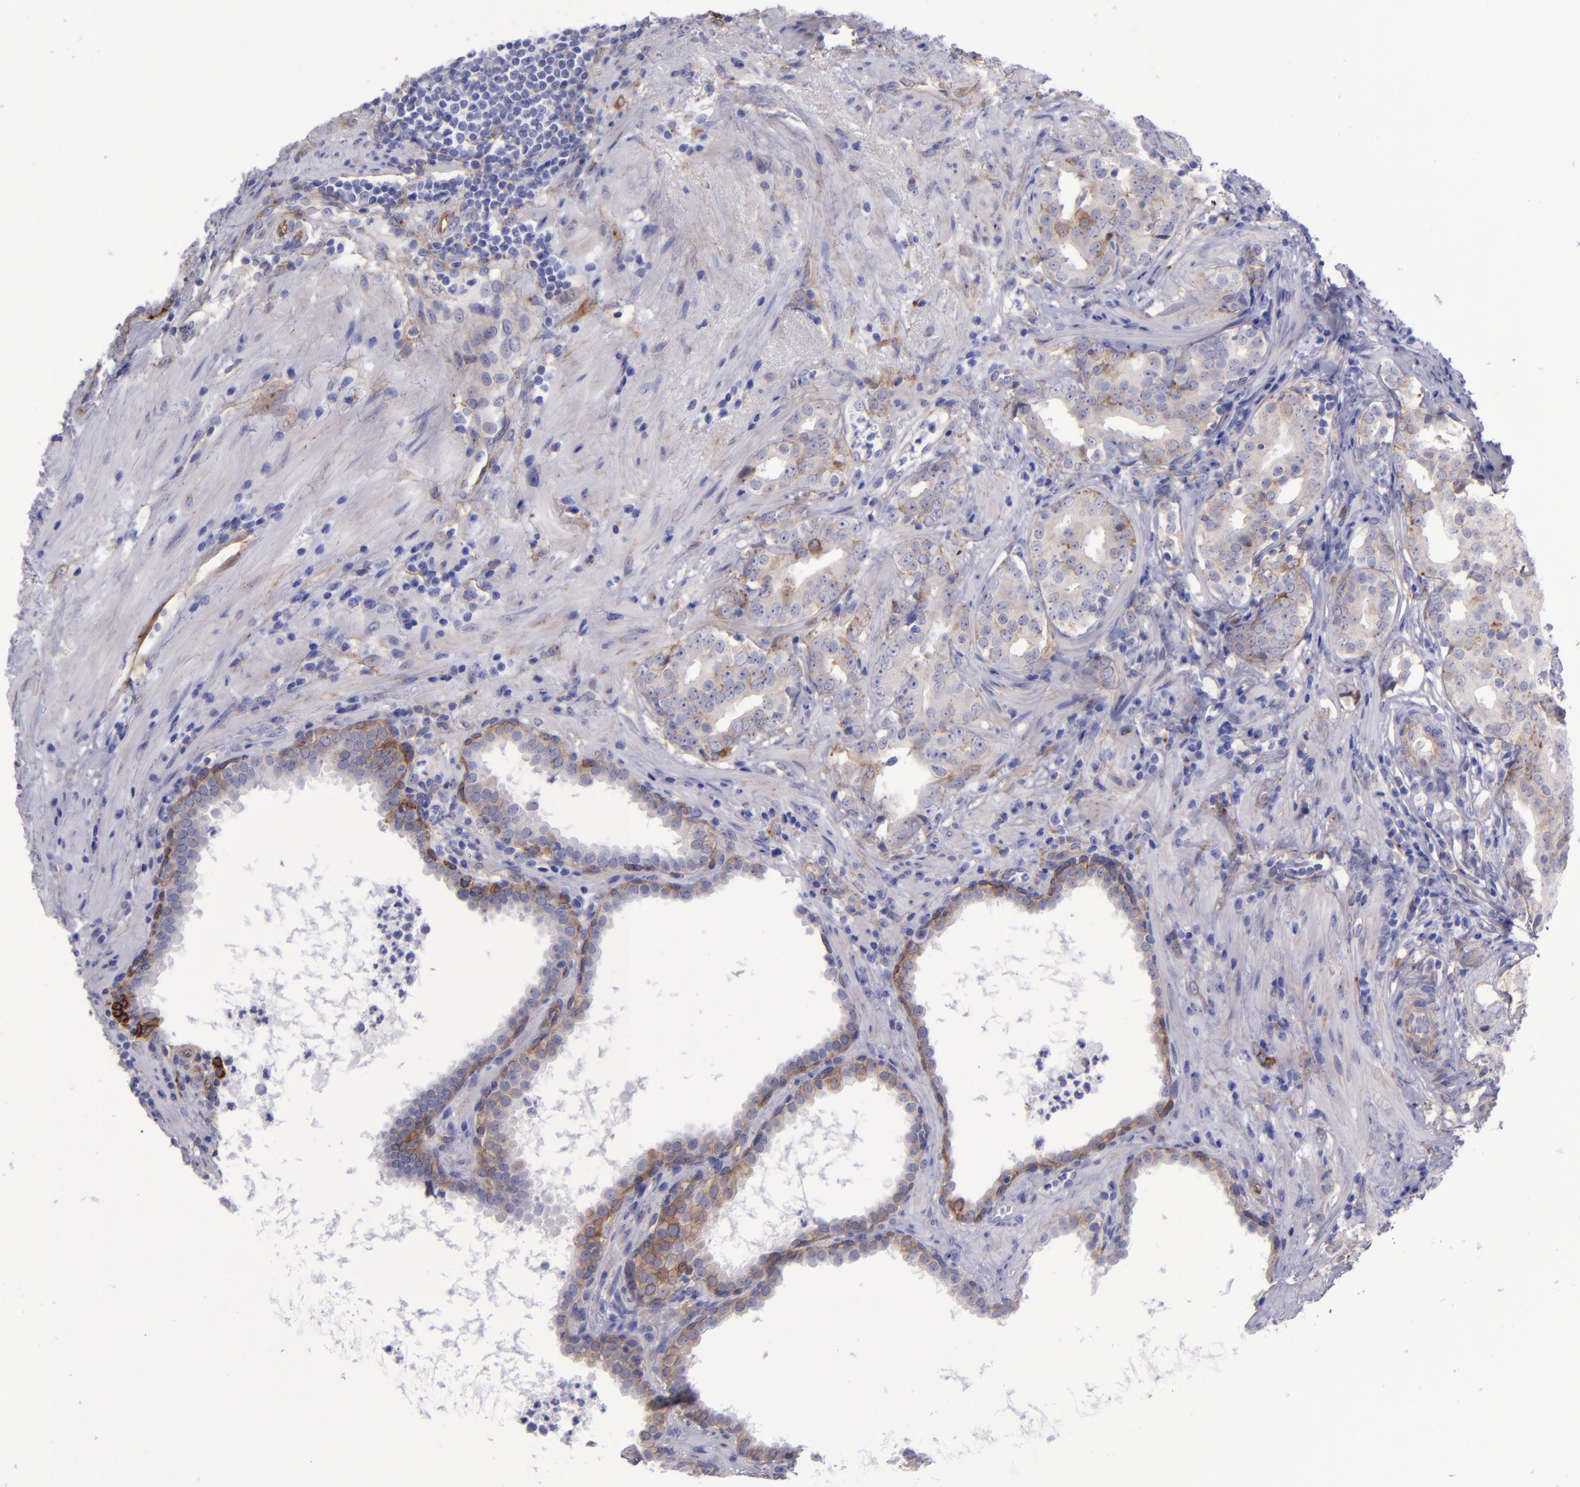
{"staining": {"intensity": "moderate", "quantity": "<25%", "location": "cytoplasmic/membranous"}, "tissue": "prostate cancer", "cell_type": "Tumor cells", "image_type": "cancer", "snomed": [{"axis": "morphology", "description": "Adenocarcinoma, Low grade"}, {"axis": "topography", "description": "Prostate"}], "caption": "Prostate cancer tissue reveals moderate cytoplasmic/membranous expression in about <25% of tumor cells The protein is stained brown, and the nuclei are stained in blue (DAB IHC with brightfield microscopy, high magnification).", "gene": "ITGAV", "patient": {"sex": "male", "age": 59}}